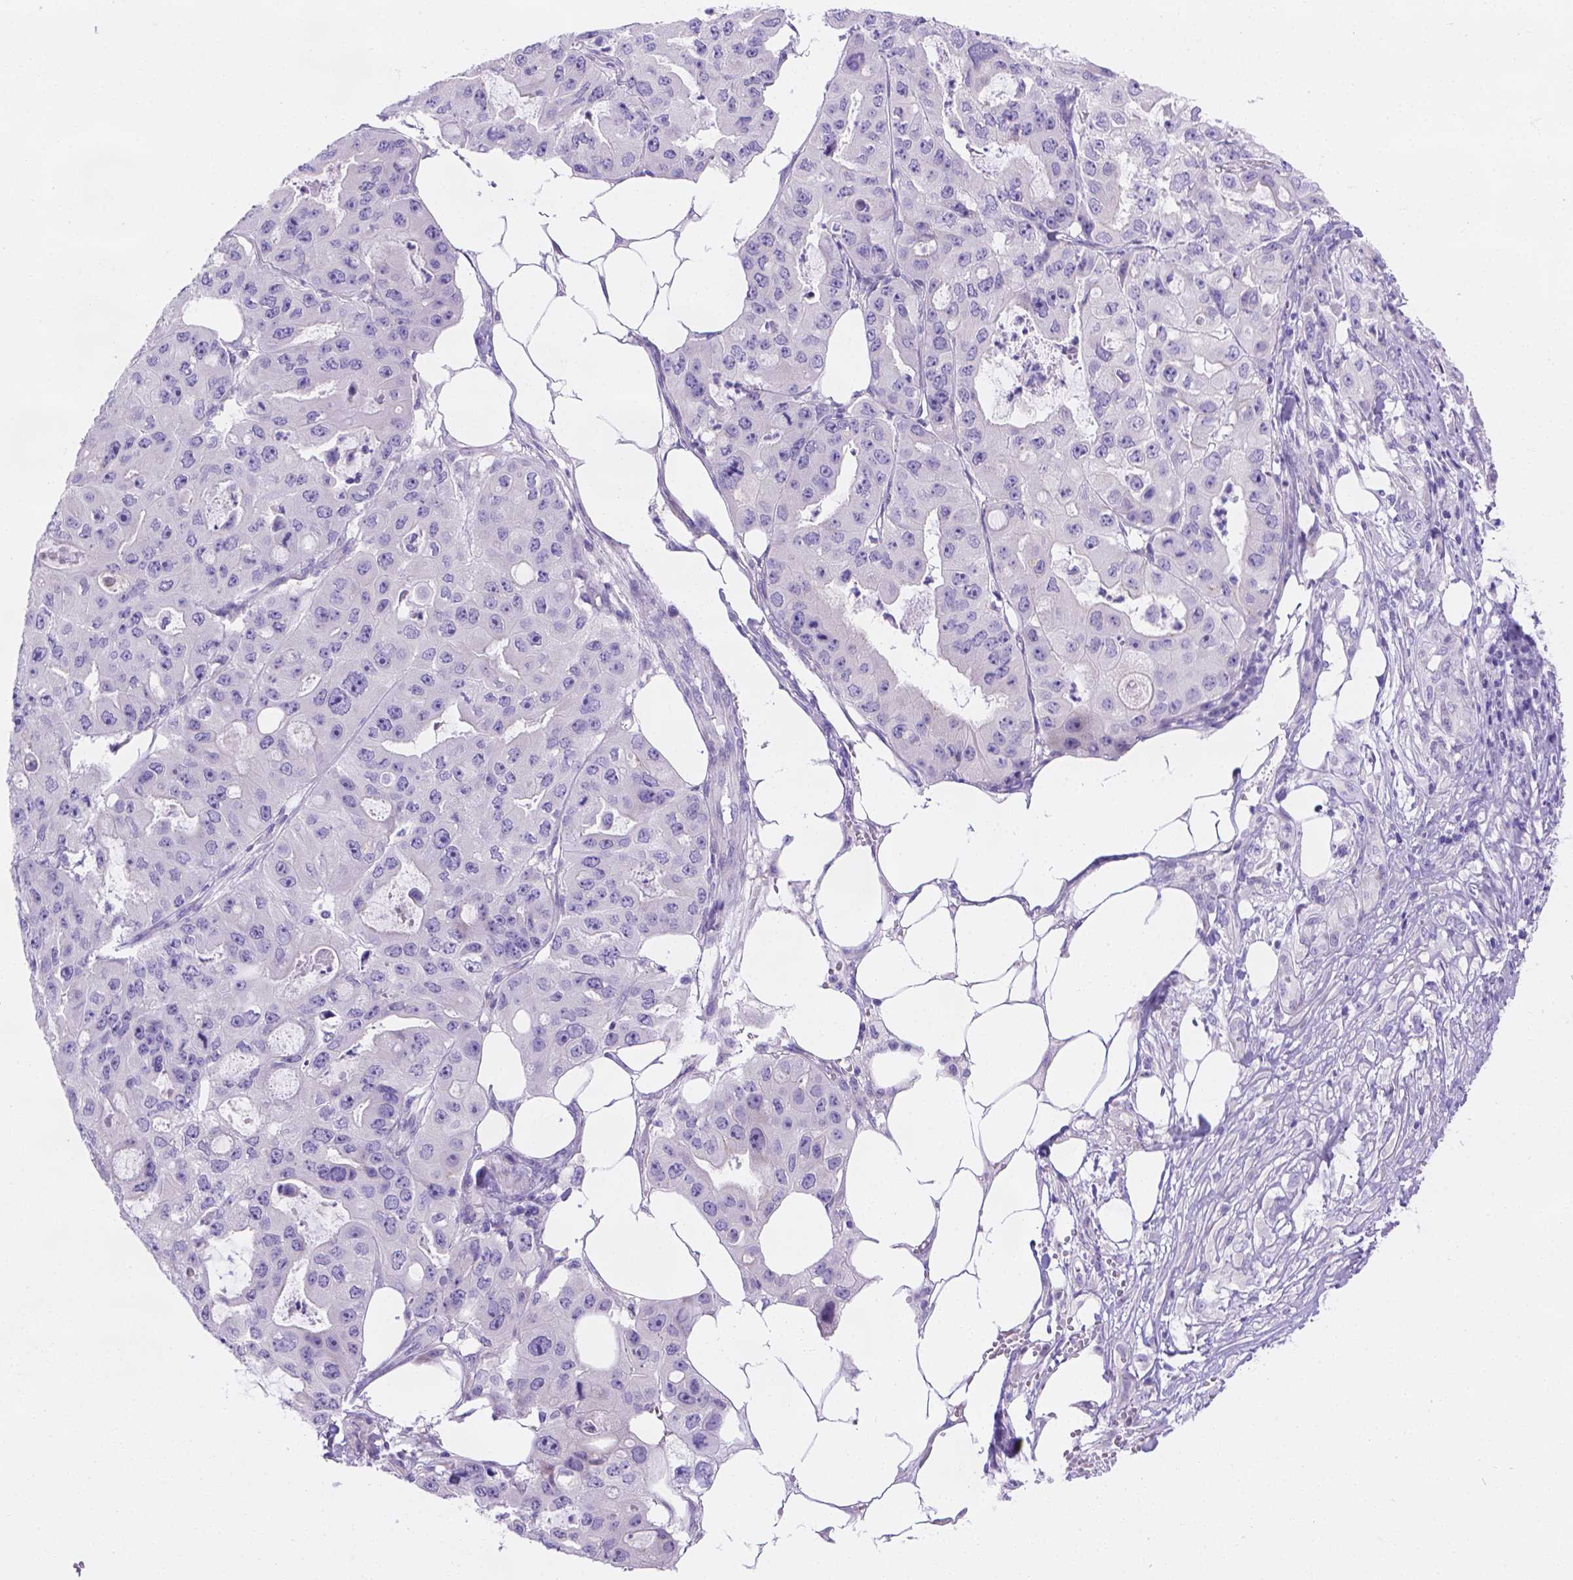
{"staining": {"intensity": "negative", "quantity": "none", "location": "none"}, "tissue": "ovarian cancer", "cell_type": "Tumor cells", "image_type": "cancer", "snomed": [{"axis": "morphology", "description": "Cystadenocarcinoma, serous, NOS"}, {"axis": "topography", "description": "Ovary"}], "caption": "Immunohistochemistry of serous cystadenocarcinoma (ovarian) demonstrates no staining in tumor cells.", "gene": "MLN", "patient": {"sex": "female", "age": 56}}